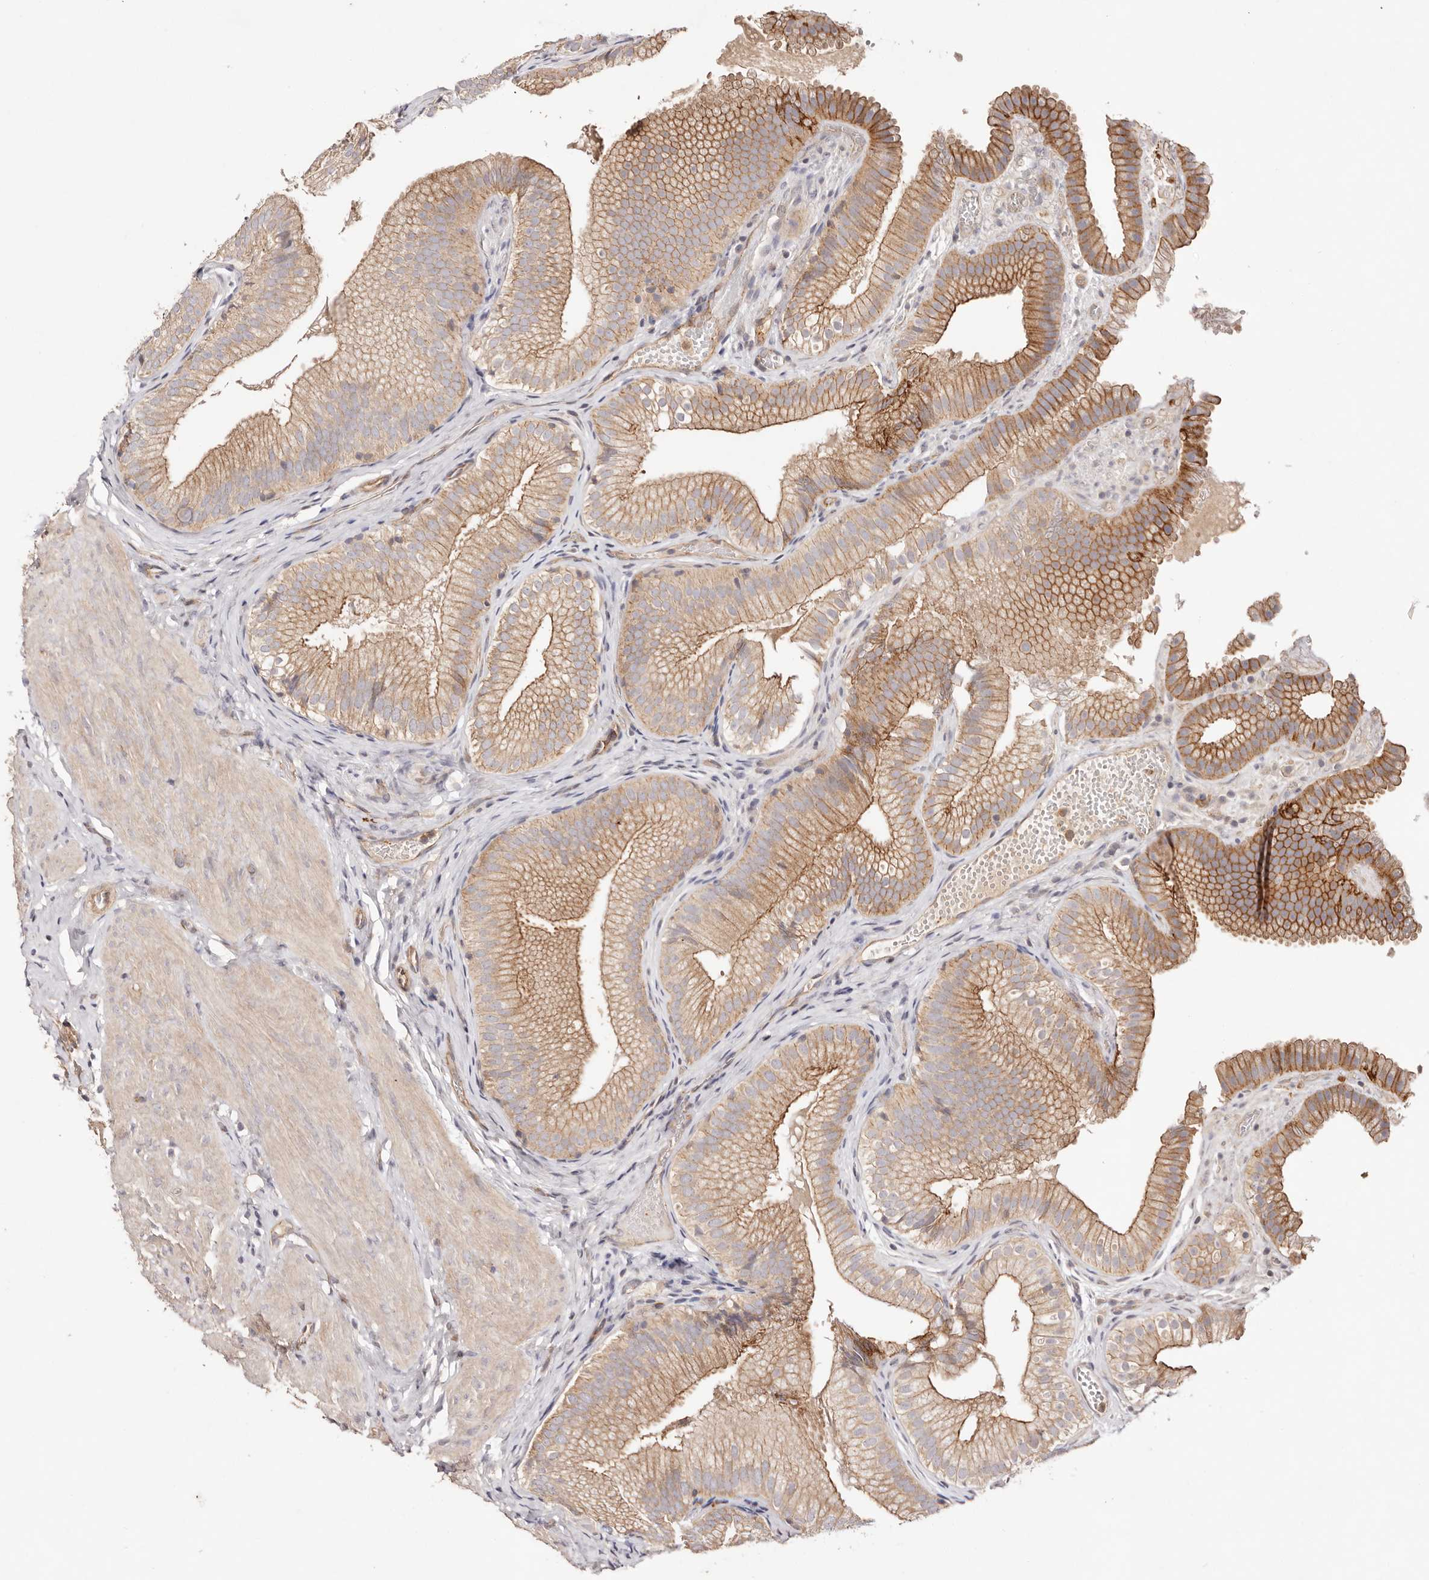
{"staining": {"intensity": "strong", "quantity": ">75%", "location": "cytoplasmic/membranous"}, "tissue": "gallbladder", "cell_type": "Glandular cells", "image_type": "normal", "snomed": [{"axis": "morphology", "description": "Normal tissue, NOS"}, {"axis": "topography", "description": "Gallbladder"}], "caption": "Glandular cells show high levels of strong cytoplasmic/membranous positivity in approximately >75% of cells in benign human gallbladder. Using DAB (brown) and hematoxylin (blue) stains, captured at high magnification using brightfield microscopy.", "gene": "SLC35B2", "patient": {"sex": "female", "age": 30}}